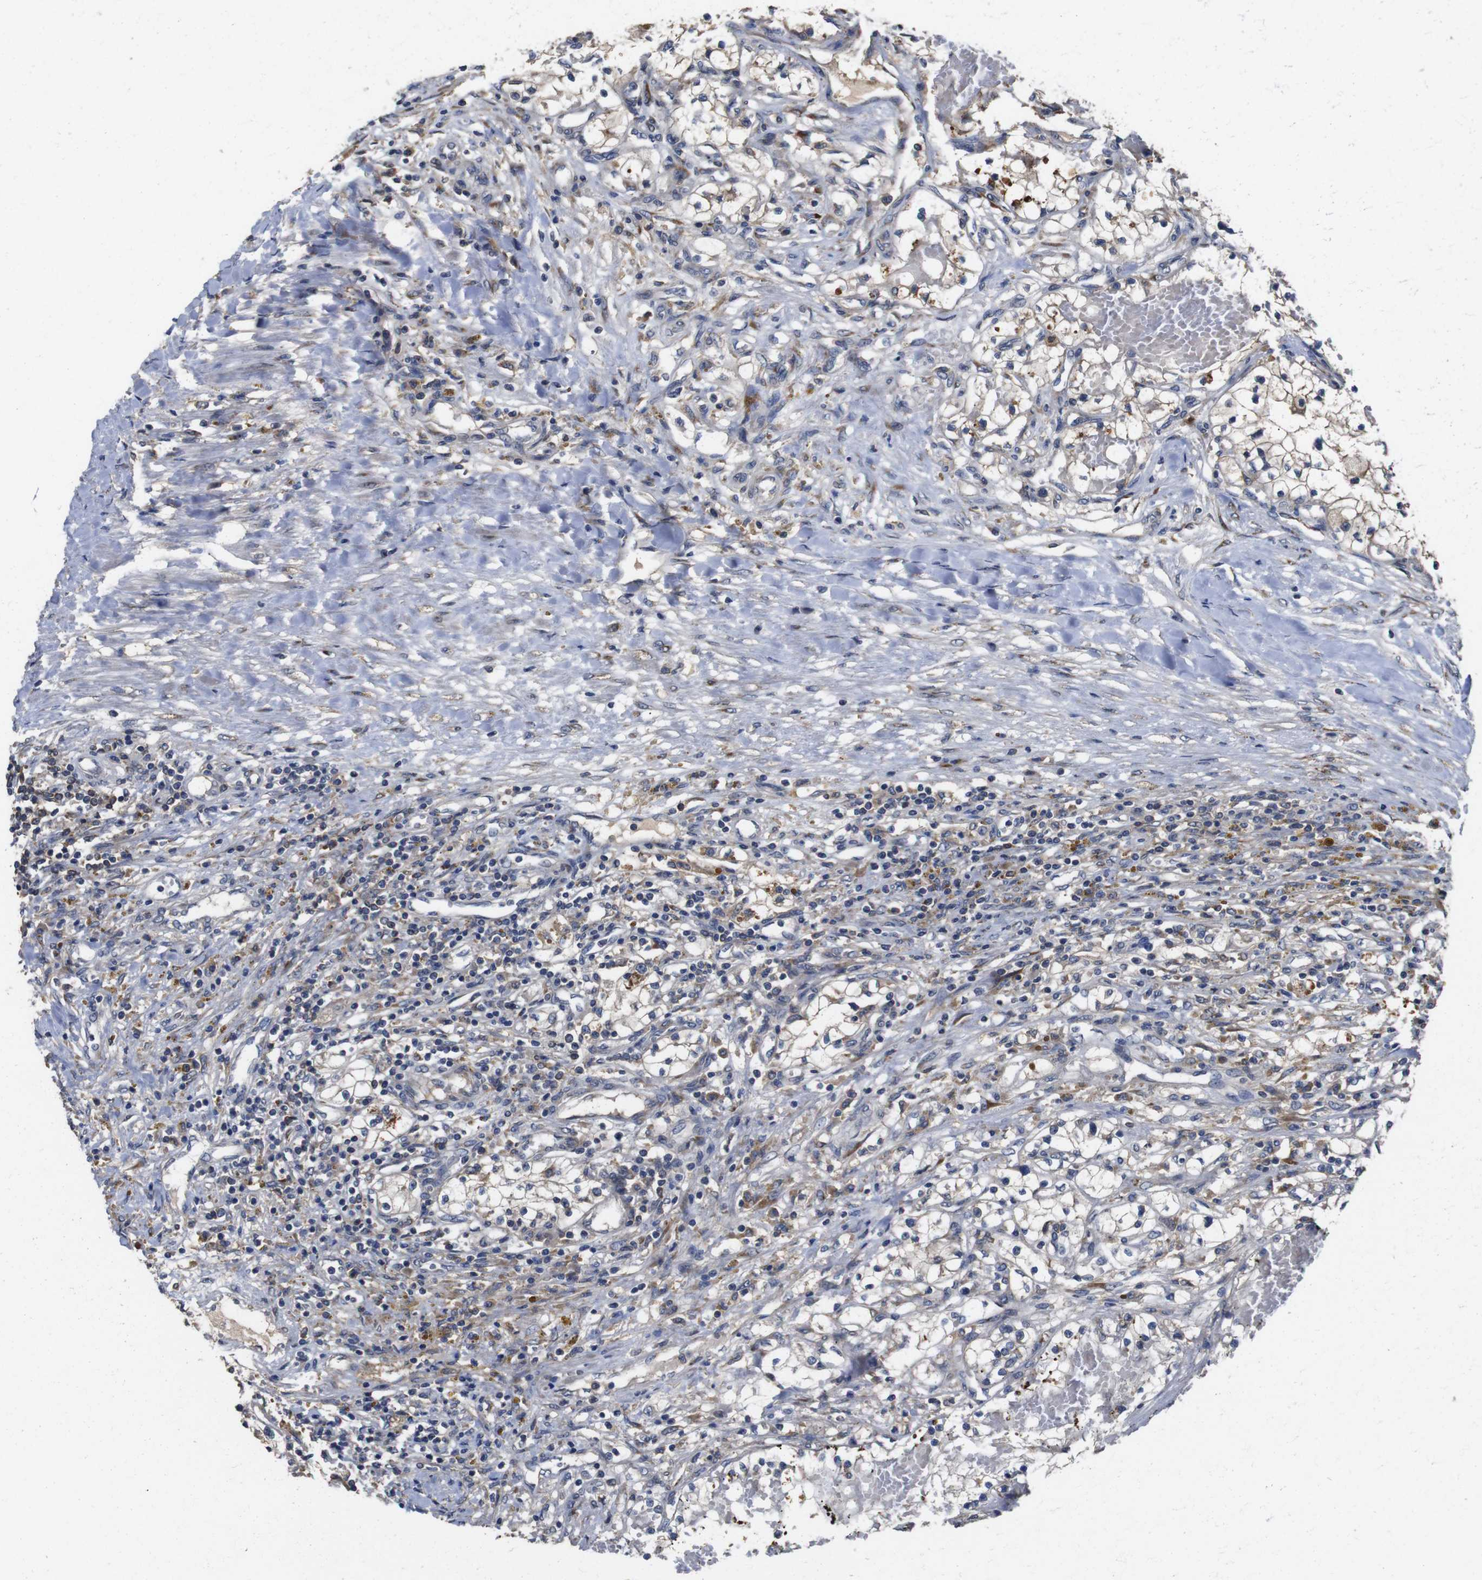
{"staining": {"intensity": "weak", "quantity": "25%-75%", "location": "cytoplasmic/membranous"}, "tissue": "renal cancer", "cell_type": "Tumor cells", "image_type": "cancer", "snomed": [{"axis": "morphology", "description": "Adenocarcinoma, NOS"}, {"axis": "topography", "description": "Kidney"}], "caption": "High-power microscopy captured an immunohistochemistry micrograph of renal cancer (adenocarcinoma), revealing weak cytoplasmic/membranous positivity in about 25%-75% of tumor cells.", "gene": "ARHGAP24", "patient": {"sex": "male", "age": 68}}